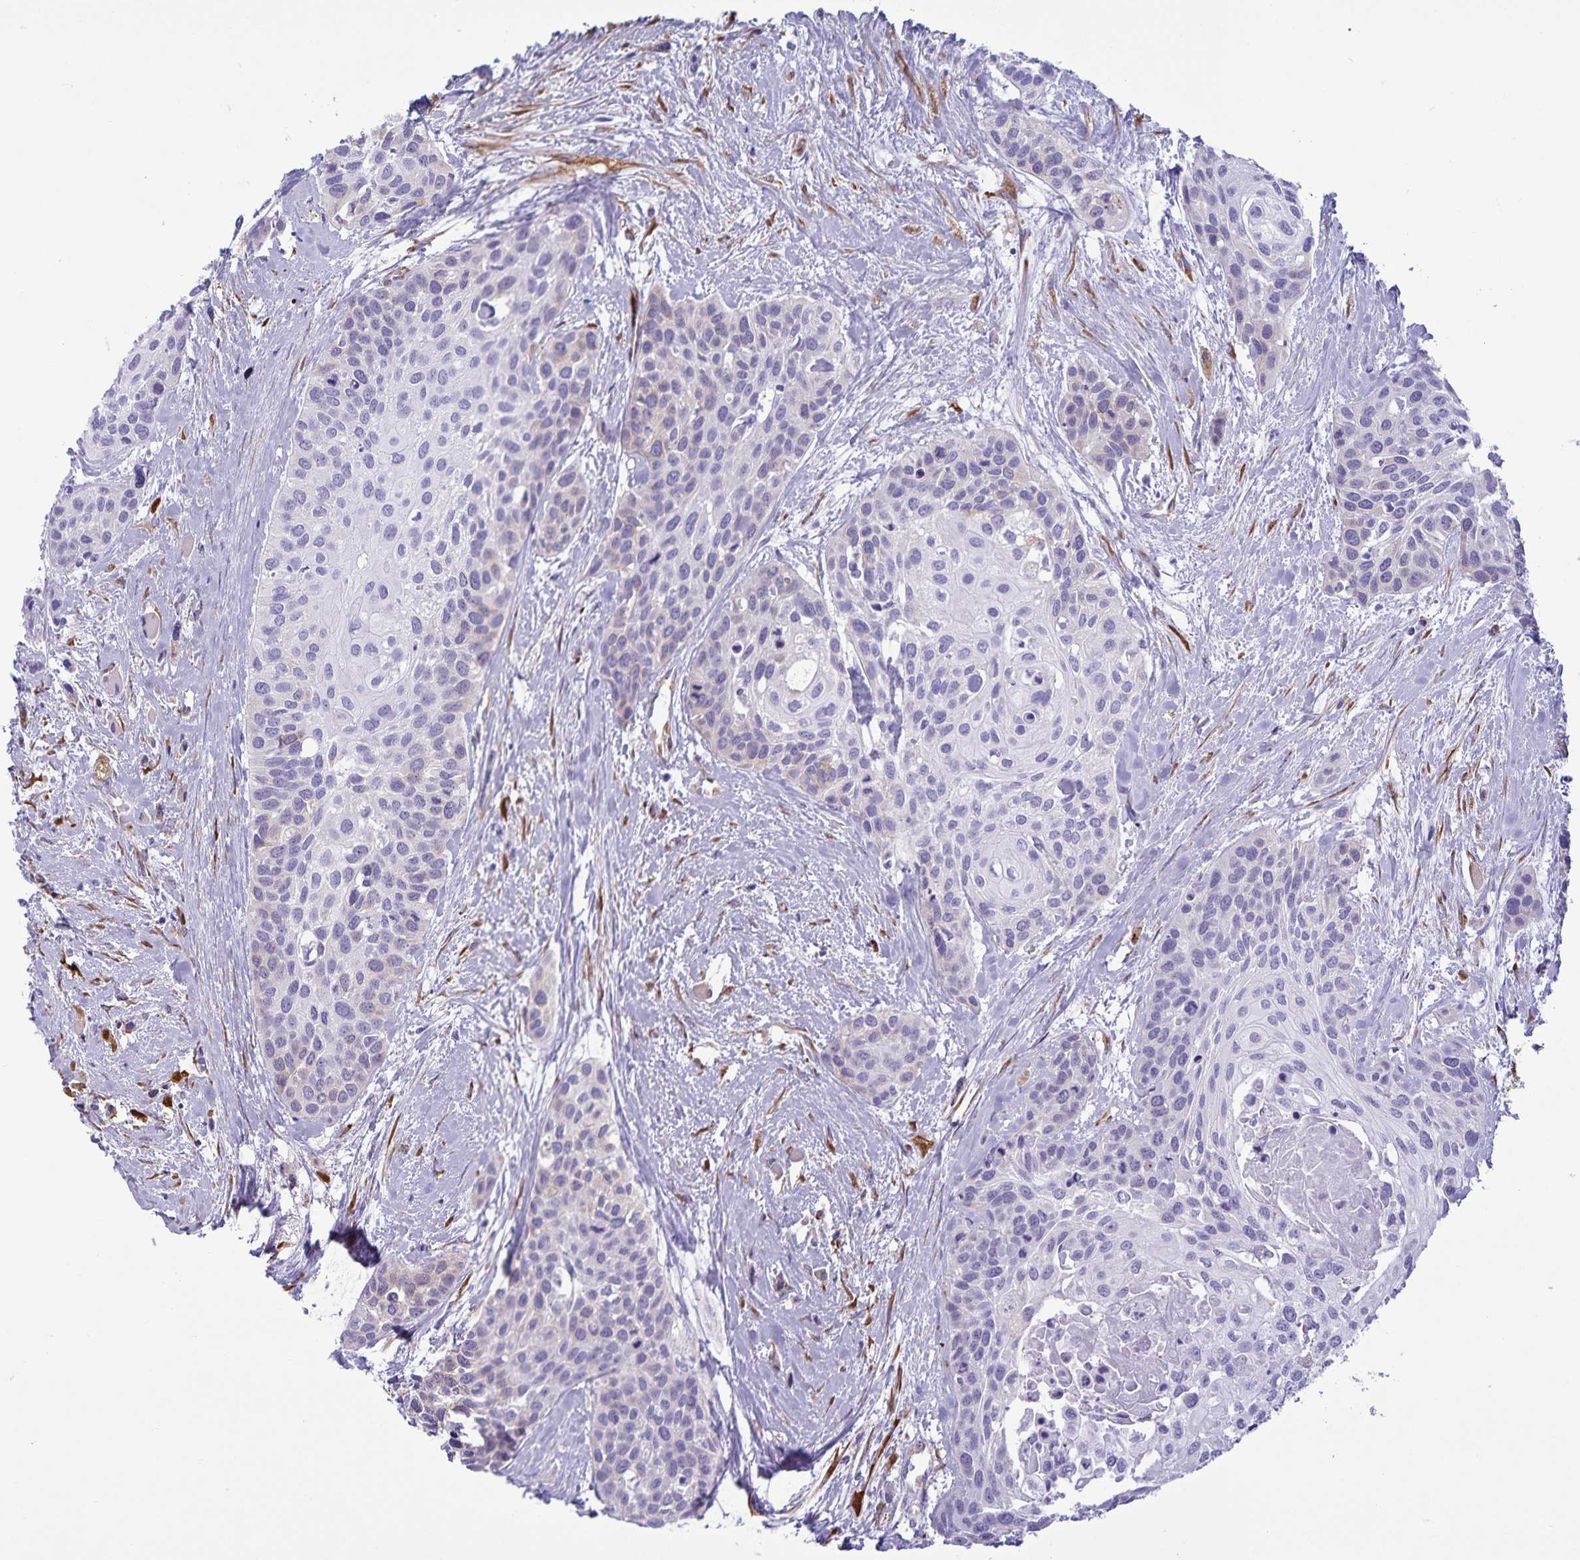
{"staining": {"intensity": "negative", "quantity": "none", "location": "none"}, "tissue": "head and neck cancer", "cell_type": "Tumor cells", "image_type": "cancer", "snomed": [{"axis": "morphology", "description": "Squamous cell carcinoma, NOS"}, {"axis": "topography", "description": "Head-Neck"}], "caption": "This is an IHC micrograph of squamous cell carcinoma (head and neck). There is no expression in tumor cells.", "gene": "RCN1", "patient": {"sex": "female", "age": 50}}